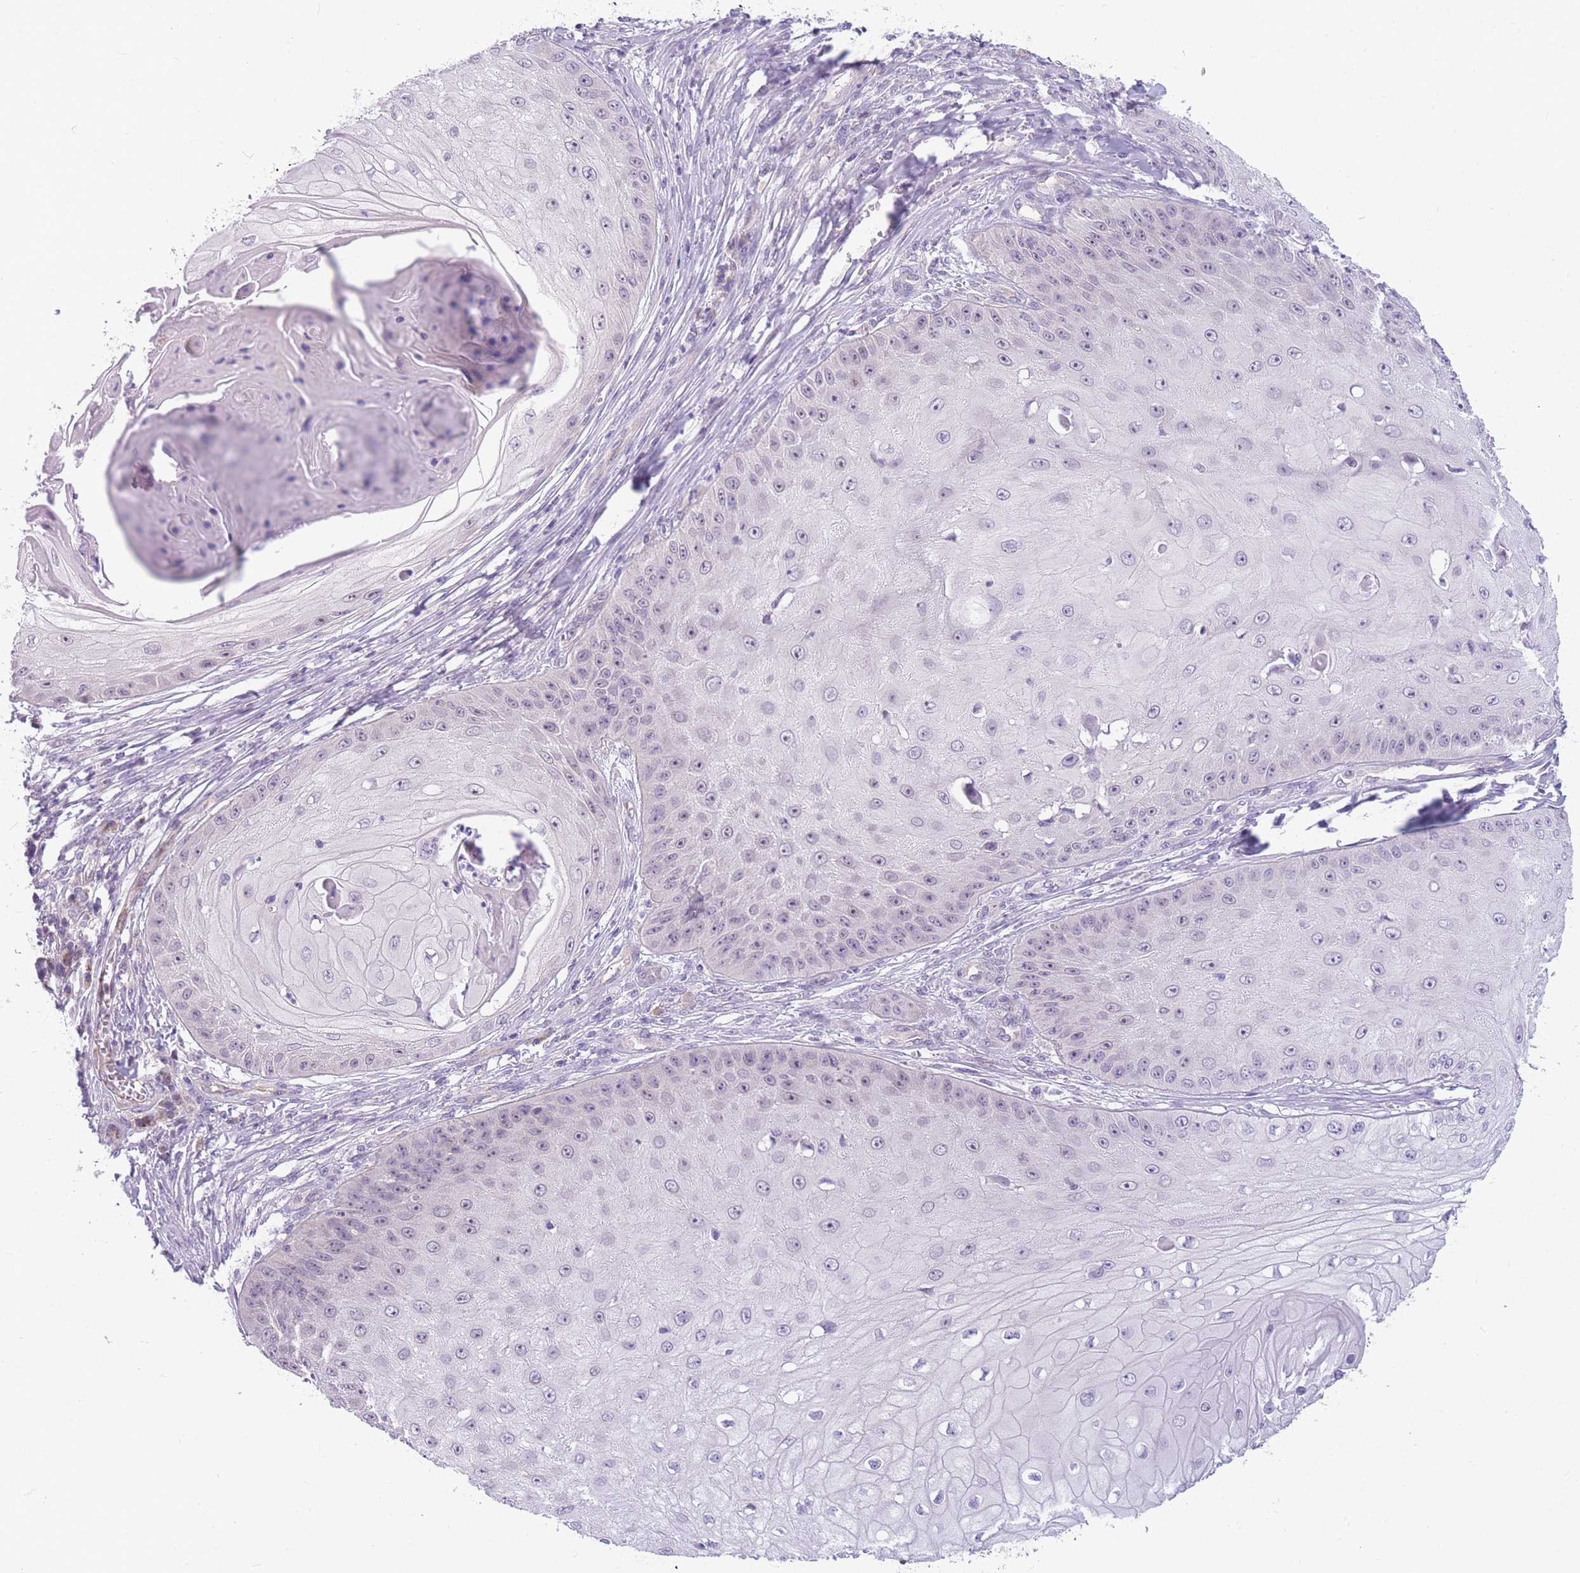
{"staining": {"intensity": "negative", "quantity": "none", "location": "none"}, "tissue": "skin cancer", "cell_type": "Tumor cells", "image_type": "cancer", "snomed": [{"axis": "morphology", "description": "Squamous cell carcinoma, NOS"}, {"axis": "topography", "description": "Skin"}], "caption": "This micrograph is of skin squamous cell carcinoma stained with immunohistochemistry (IHC) to label a protein in brown with the nuclei are counter-stained blue. There is no expression in tumor cells. Nuclei are stained in blue.", "gene": "DDX49", "patient": {"sex": "male", "age": 70}}